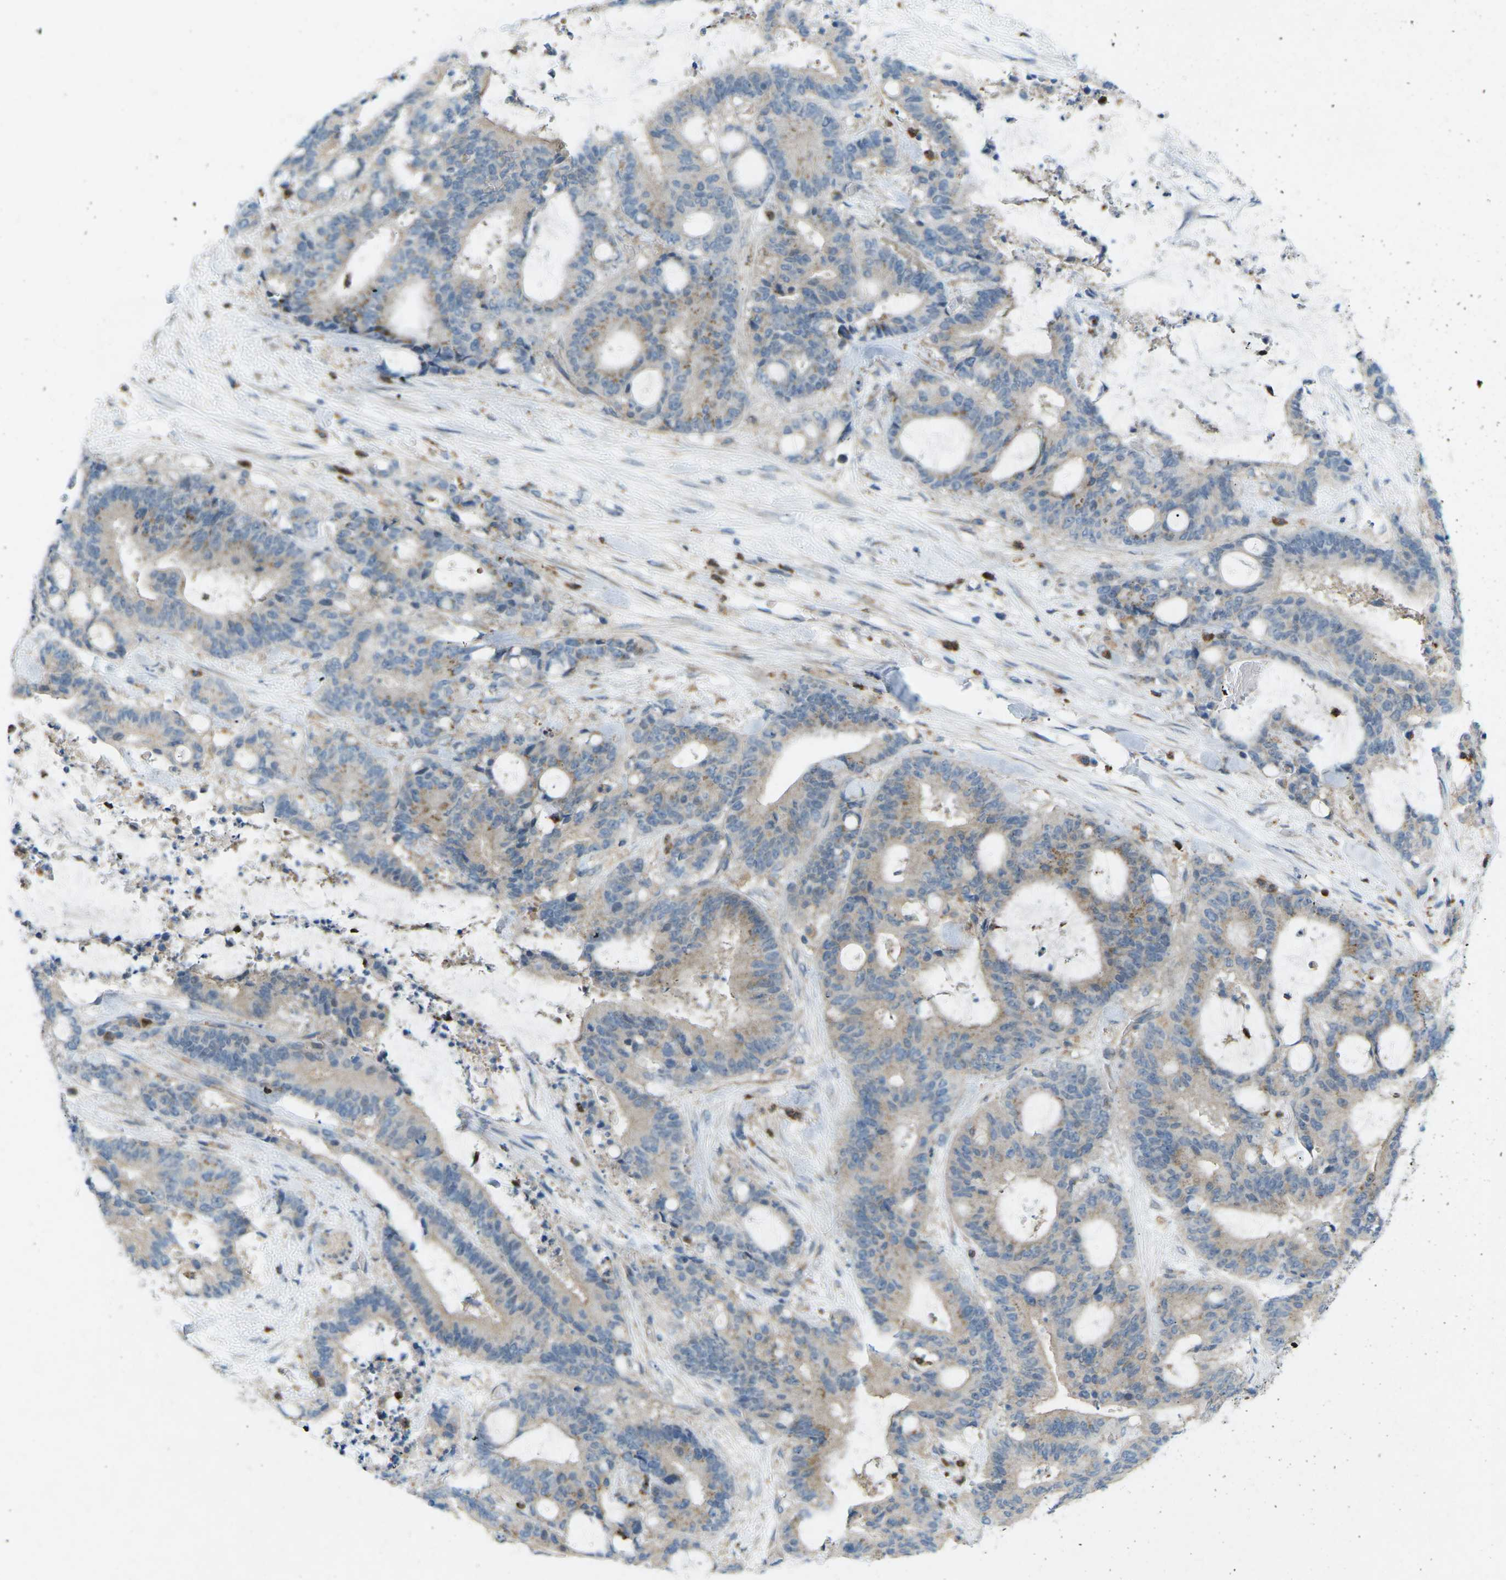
{"staining": {"intensity": "weak", "quantity": ">75%", "location": "cytoplasmic/membranous"}, "tissue": "liver cancer", "cell_type": "Tumor cells", "image_type": "cancer", "snomed": [{"axis": "morphology", "description": "Normal tissue, NOS"}, {"axis": "morphology", "description": "Cholangiocarcinoma"}, {"axis": "topography", "description": "Liver"}, {"axis": "topography", "description": "Peripheral nerve tissue"}], "caption": "A brown stain labels weak cytoplasmic/membranous staining of a protein in cholangiocarcinoma (liver) tumor cells.", "gene": "STK11", "patient": {"sex": "female", "age": 73}}